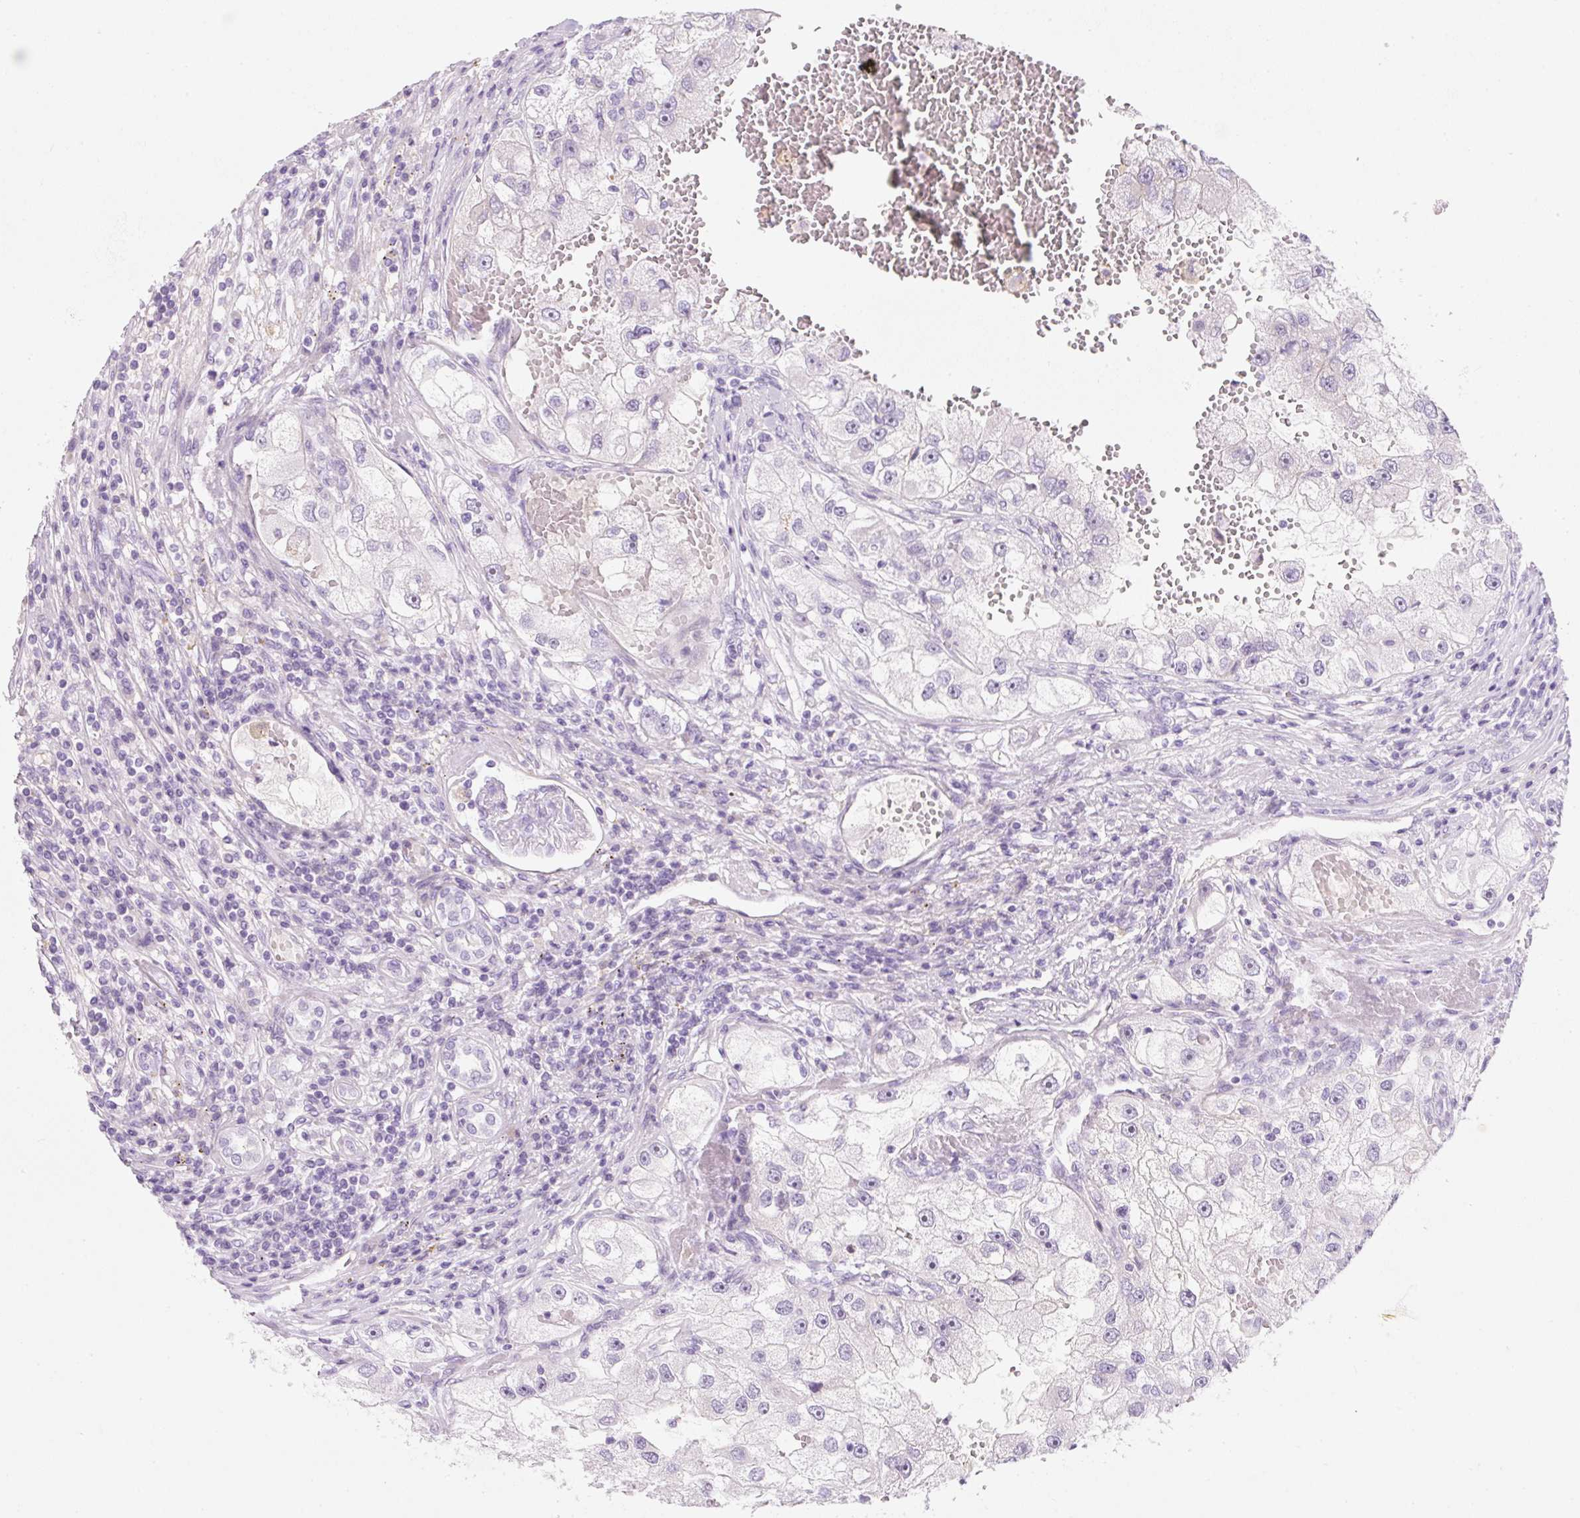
{"staining": {"intensity": "negative", "quantity": "none", "location": "none"}, "tissue": "renal cancer", "cell_type": "Tumor cells", "image_type": "cancer", "snomed": [{"axis": "morphology", "description": "Adenocarcinoma, NOS"}, {"axis": "topography", "description": "Kidney"}], "caption": "Protein analysis of adenocarcinoma (renal) reveals no significant positivity in tumor cells.", "gene": "ZNF121", "patient": {"sex": "male", "age": 63}}